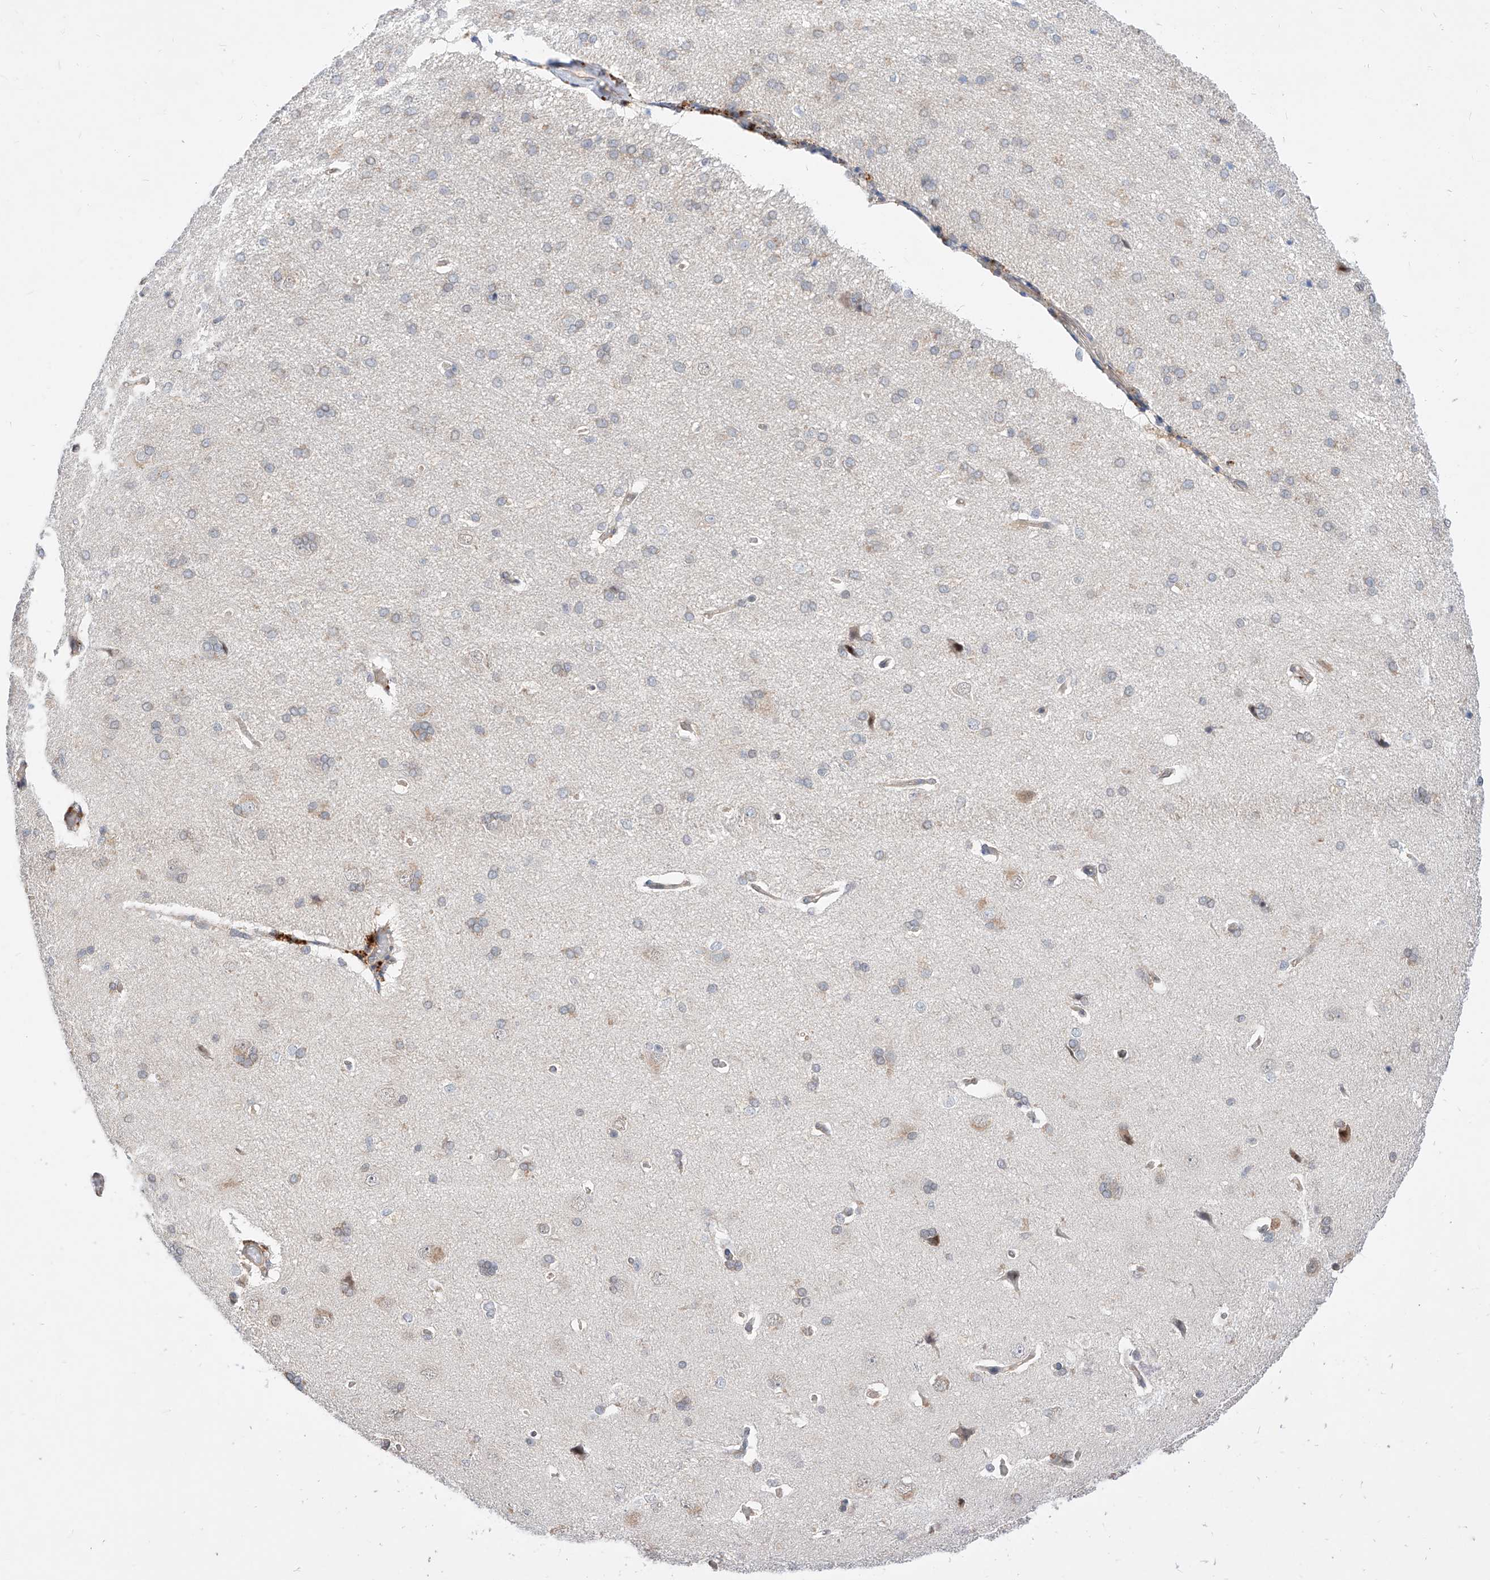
{"staining": {"intensity": "negative", "quantity": "none", "location": "none"}, "tissue": "cerebral cortex", "cell_type": "Endothelial cells", "image_type": "normal", "snomed": [{"axis": "morphology", "description": "Normal tissue, NOS"}, {"axis": "topography", "description": "Cerebral cortex"}], "caption": "Immunohistochemical staining of unremarkable human cerebral cortex demonstrates no significant positivity in endothelial cells.", "gene": "TSNAX", "patient": {"sex": "male", "age": 62}}